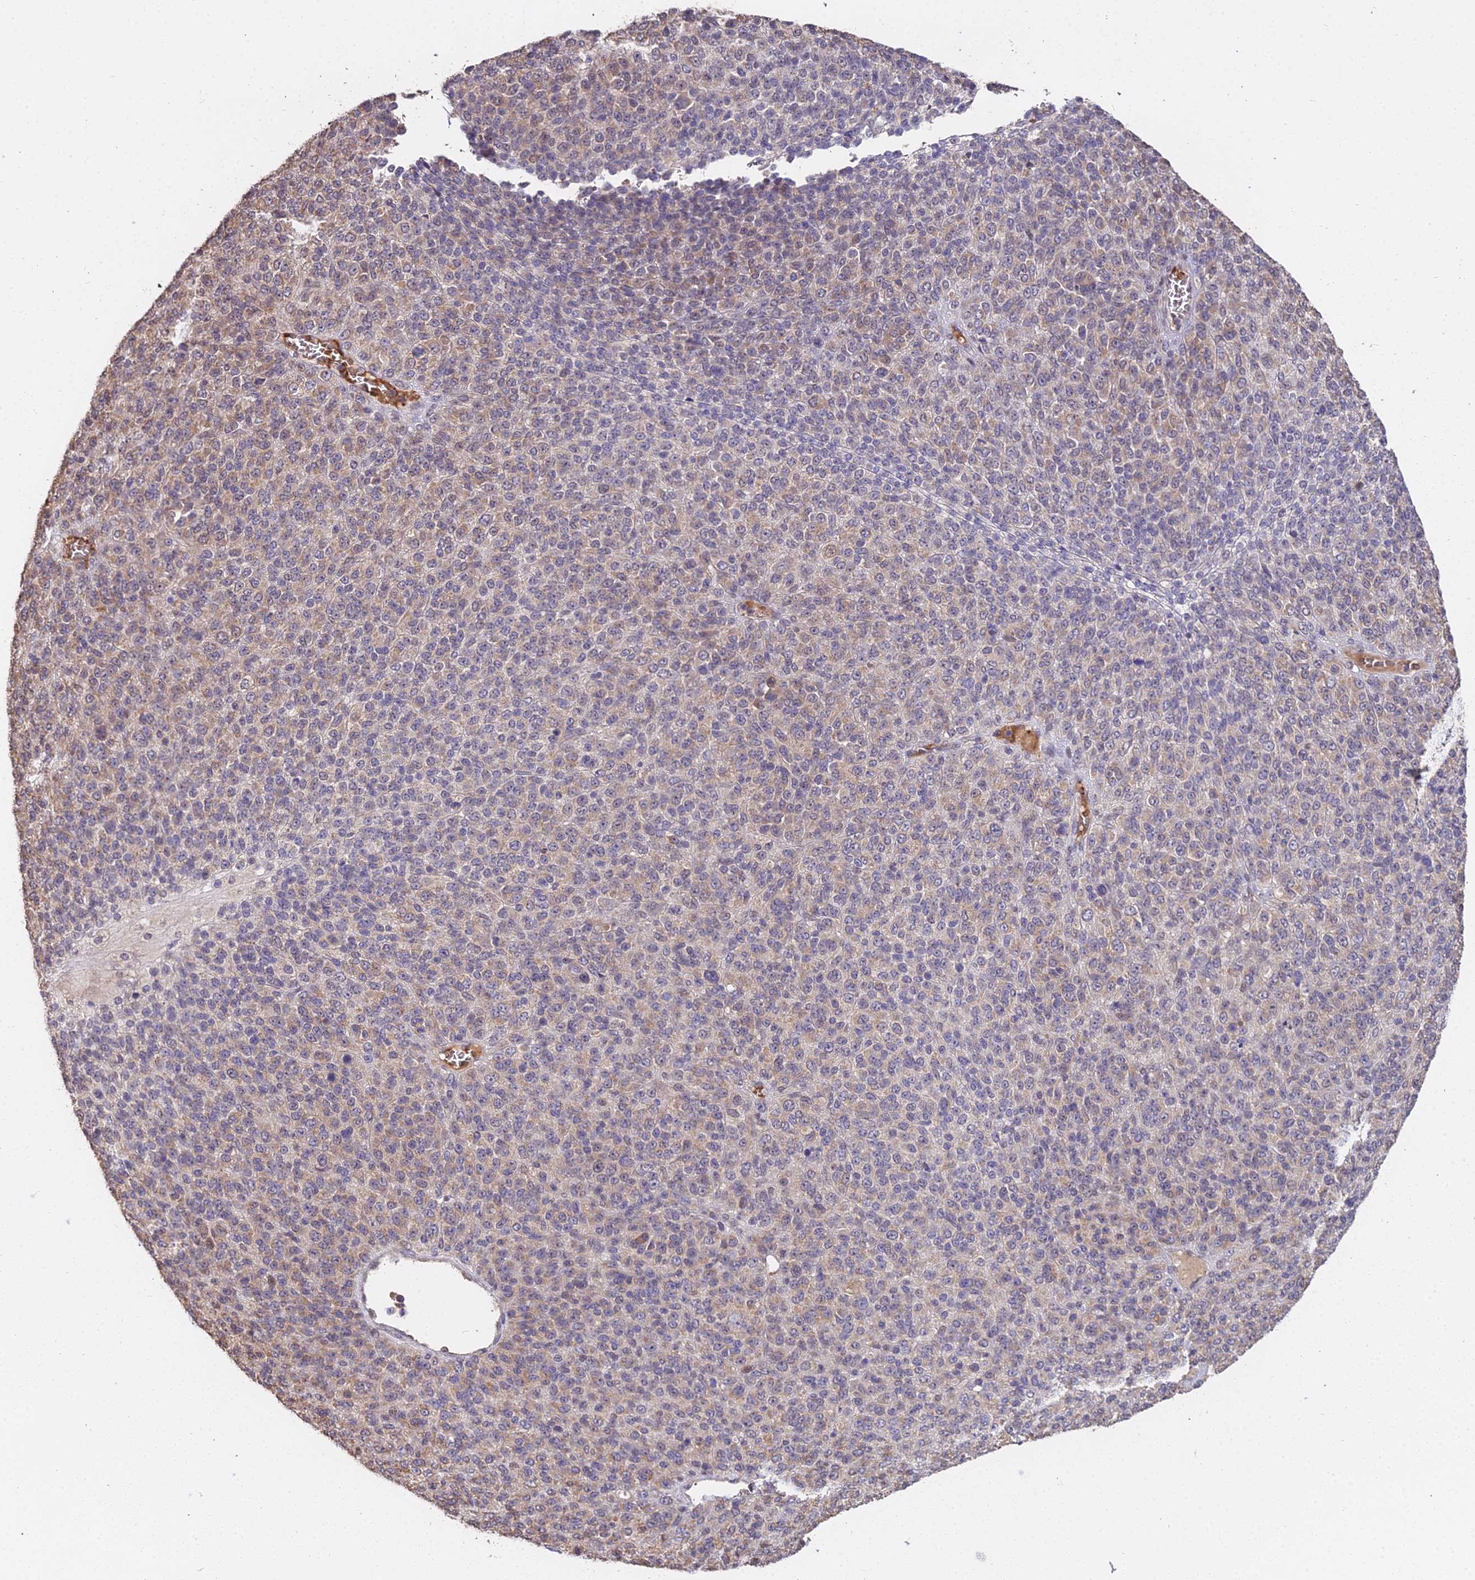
{"staining": {"intensity": "weak", "quantity": "25%-75%", "location": "cytoplasmic/membranous"}, "tissue": "melanoma", "cell_type": "Tumor cells", "image_type": "cancer", "snomed": [{"axis": "morphology", "description": "Malignant melanoma, Metastatic site"}, {"axis": "topography", "description": "Brain"}], "caption": "Weak cytoplasmic/membranous expression for a protein is appreciated in about 25%-75% of tumor cells of malignant melanoma (metastatic site) using immunohistochemistry (IHC).", "gene": "ZDBF2", "patient": {"sex": "female", "age": 56}}